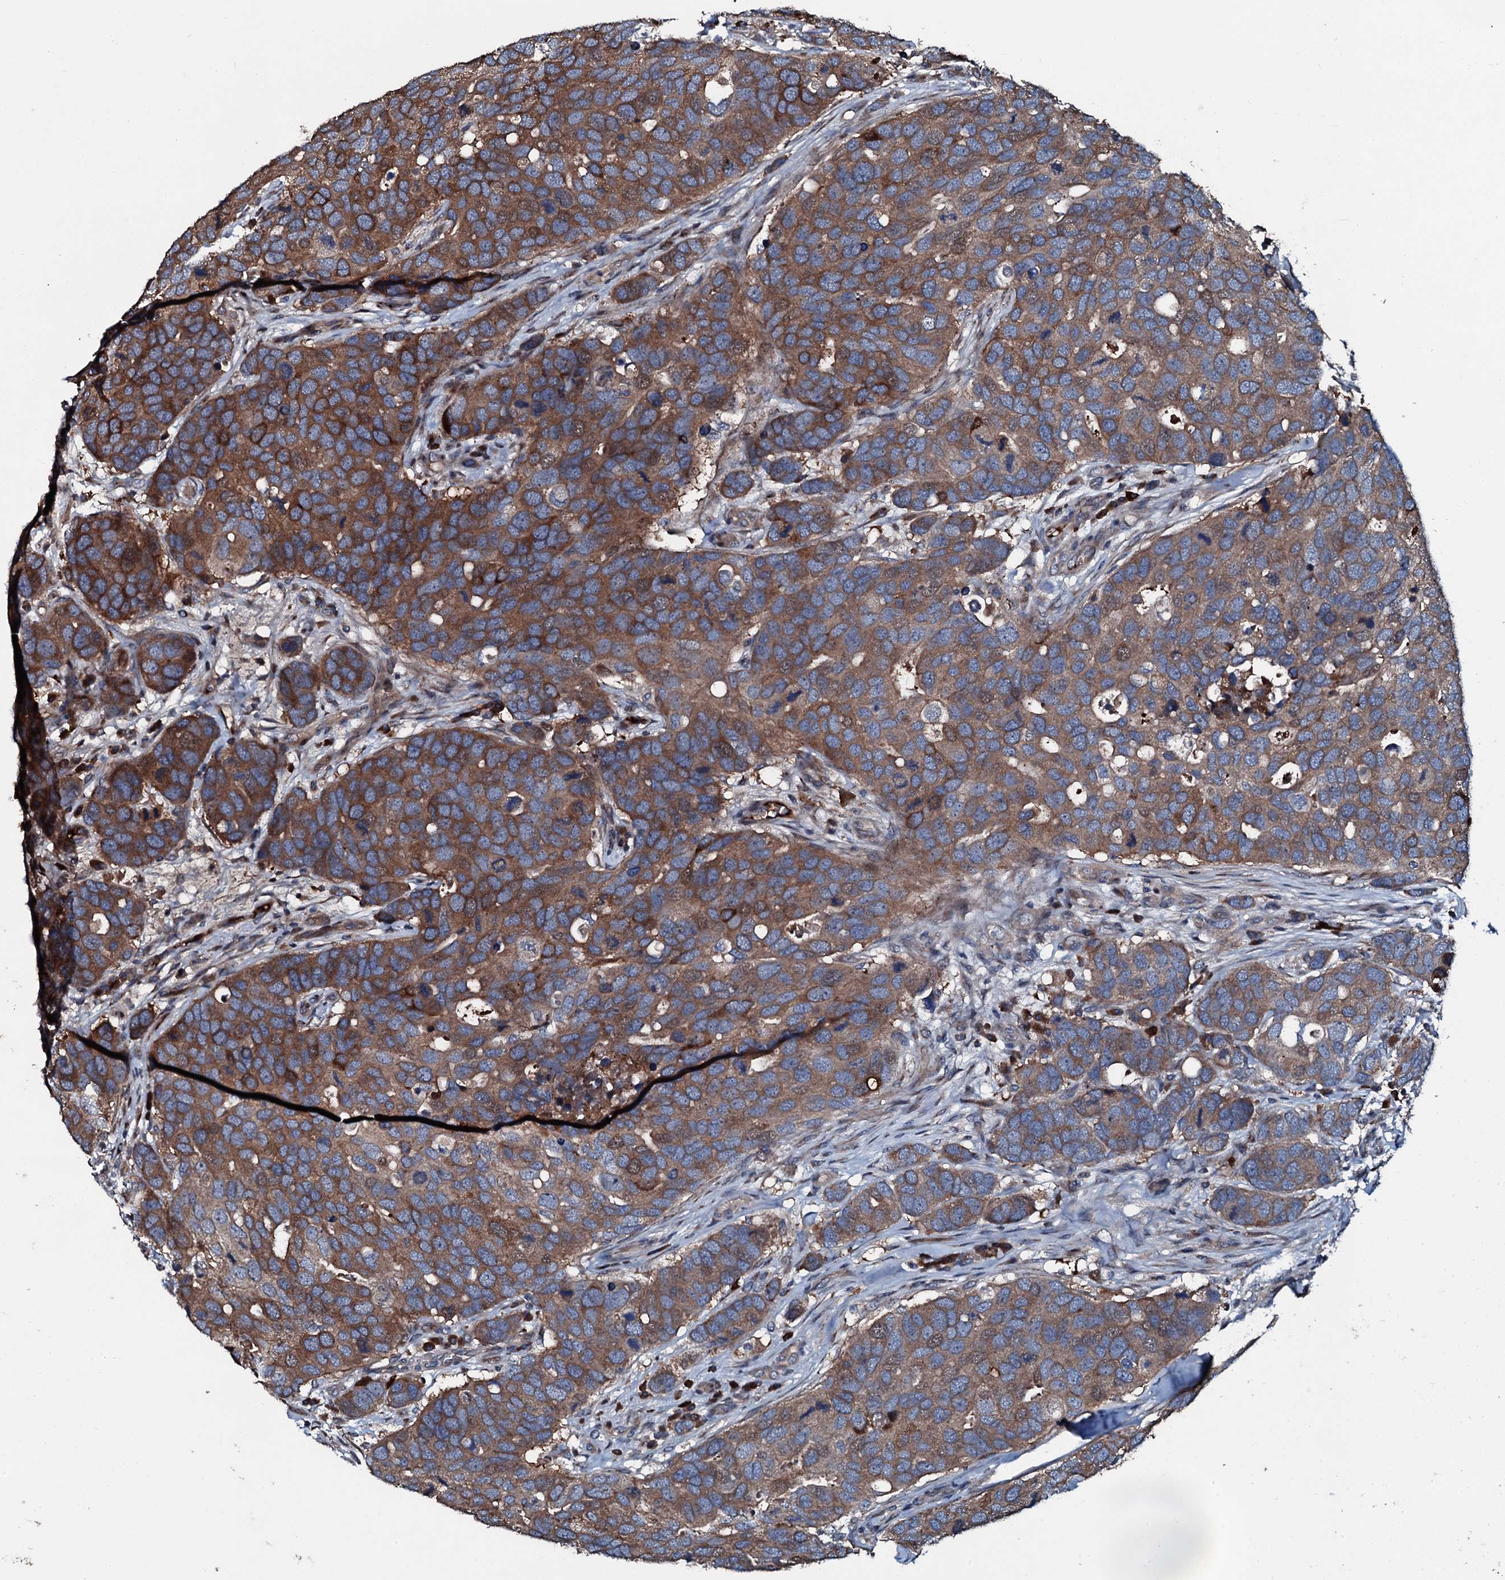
{"staining": {"intensity": "strong", "quantity": ">75%", "location": "cytoplasmic/membranous"}, "tissue": "breast cancer", "cell_type": "Tumor cells", "image_type": "cancer", "snomed": [{"axis": "morphology", "description": "Duct carcinoma"}, {"axis": "topography", "description": "Breast"}], "caption": "Protein staining demonstrates strong cytoplasmic/membranous staining in approximately >75% of tumor cells in breast cancer.", "gene": "AARS1", "patient": {"sex": "female", "age": 83}}